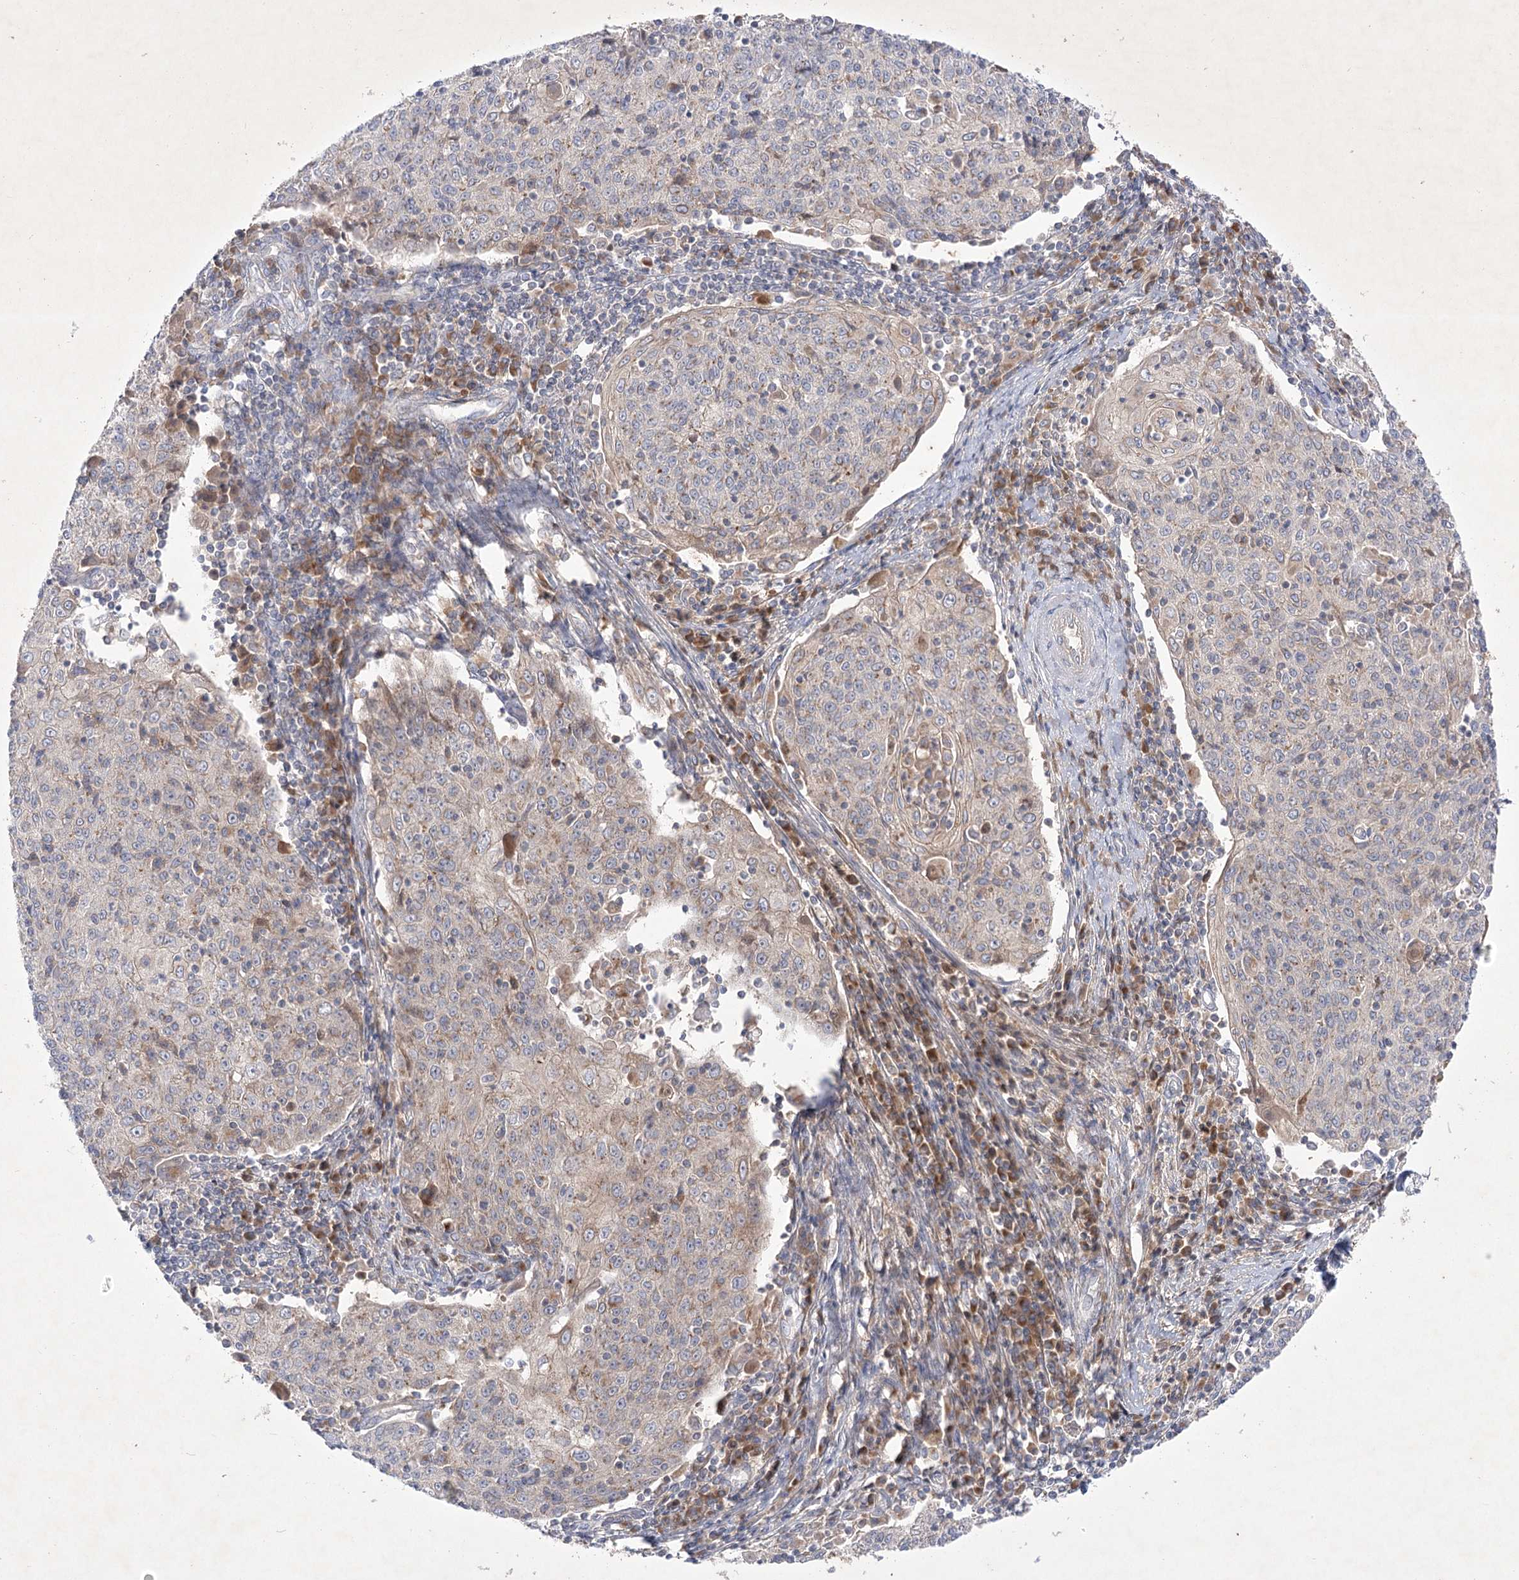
{"staining": {"intensity": "weak", "quantity": "<25%", "location": "cytoplasmic/membranous"}, "tissue": "cervical cancer", "cell_type": "Tumor cells", "image_type": "cancer", "snomed": [{"axis": "morphology", "description": "Squamous cell carcinoma, NOS"}, {"axis": "topography", "description": "Cervix"}], "caption": "Human cervical squamous cell carcinoma stained for a protein using IHC reveals no positivity in tumor cells.", "gene": "GBF1", "patient": {"sex": "female", "age": 48}}